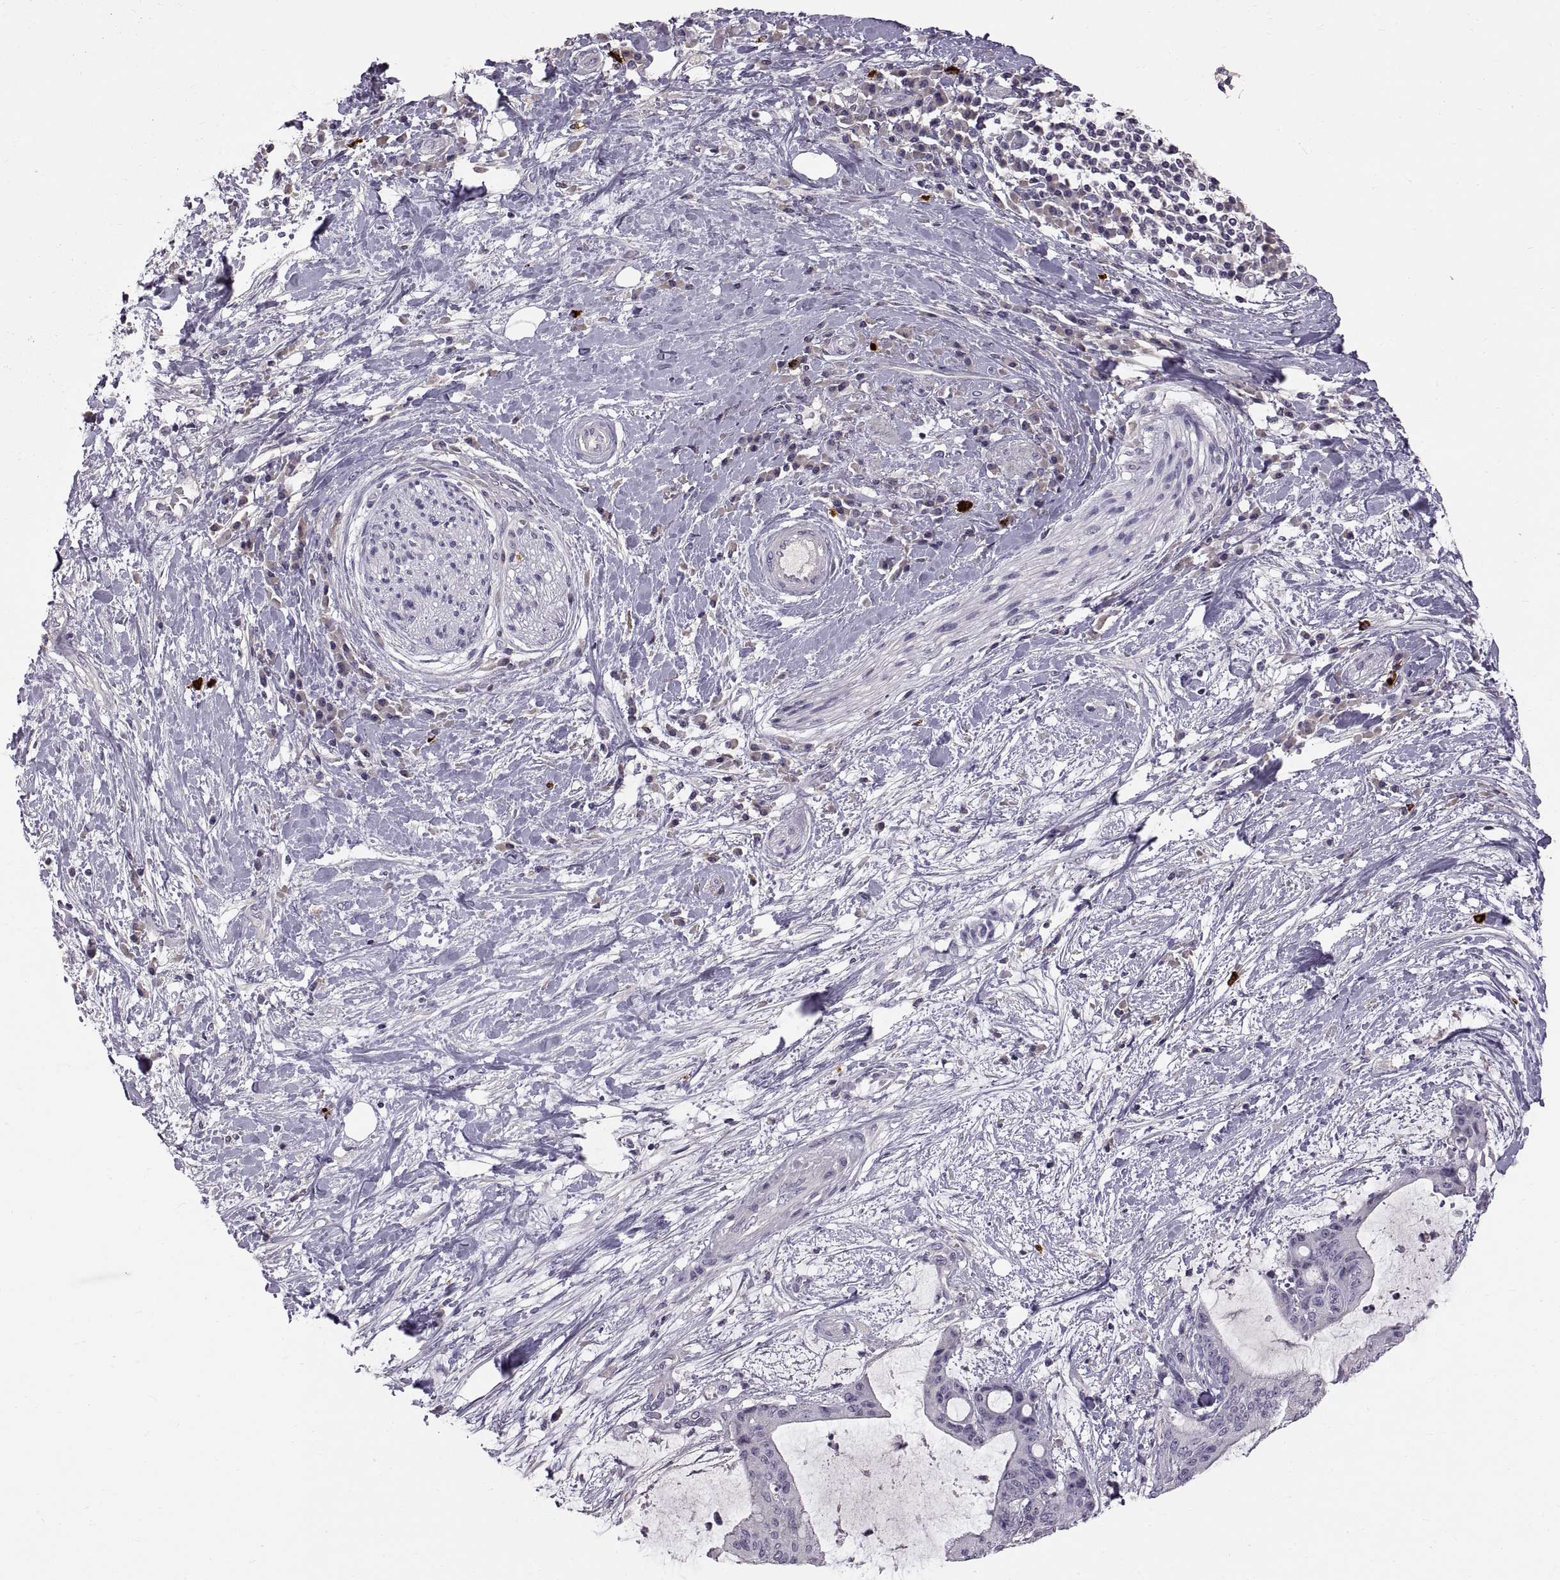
{"staining": {"intensity": "negative", "quantity": "none", "location": "none"}, "tissue": "liver cancer", "cell_type": "Tumor cells", "image_type": "cancer", "snomed": [{"axis": "morphology", "description": "Cholangiocarcinoma"}, {"axis": "topography", "description": "Liver"}], "caption": "Liver cancer stained for a protein using immunohistochemistry demonstrates no staining tumor cells.", "gene": "WFDC8", "patient": {"sex": "female", "age": 73}}